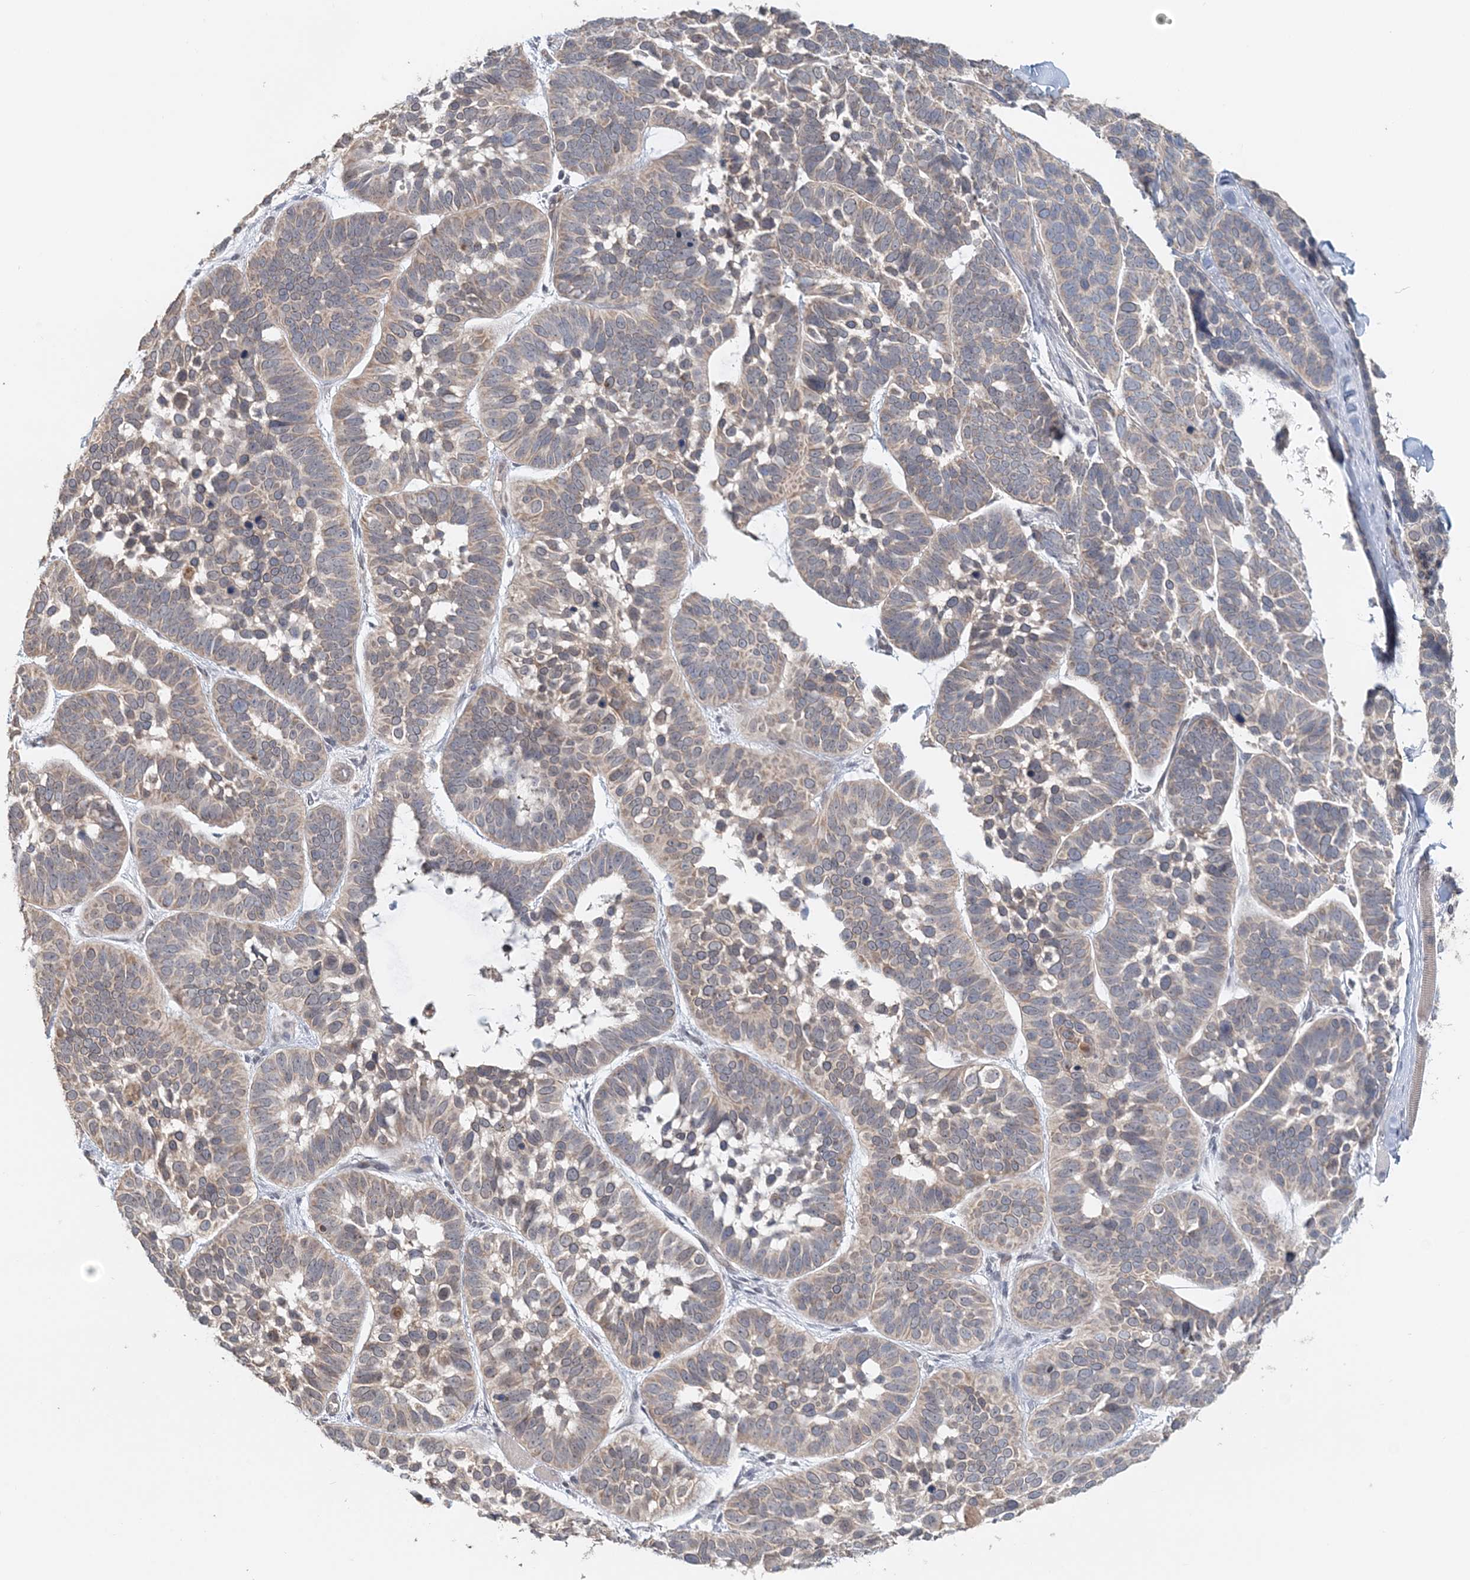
{"staining": {"intensity": "weak", "quantity": "<25%", "location": "cytoplasmic/membranous"}, "tissue": "skin cancer", "cell_type": "Tumor cells", "image_type": "cancer", "snomed": [{"axis": "morphology", "description": "Basal cell carcinoma"}, {"axis": "topography", "description": "Skin"}], "caption": "The image reveals no significant expression in tumor cells of skin cancer (basal cell carcinoma).", "gene": "FBXO38", "patient": {"sex": "male", "age": 62}}